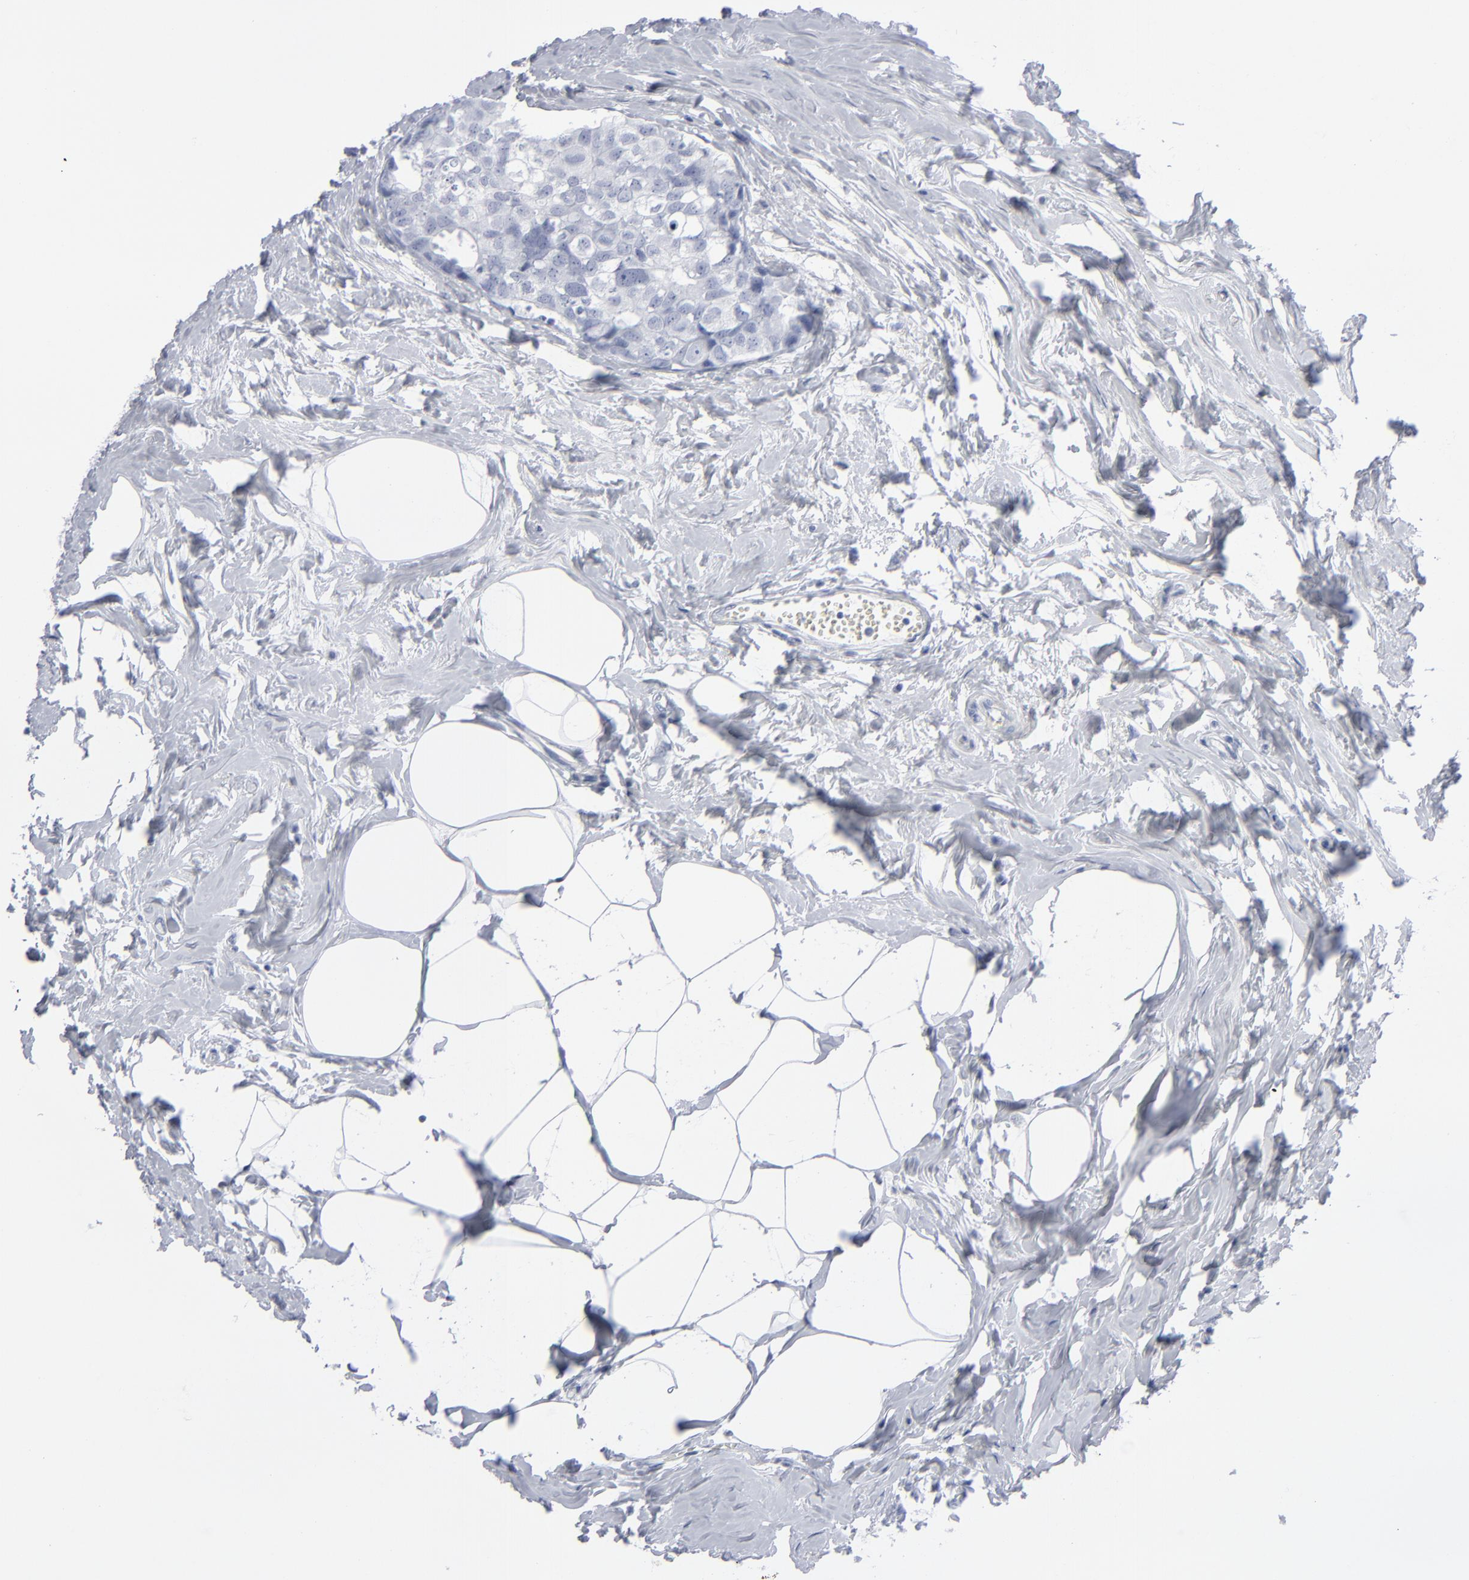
{"staining": {"intensity": "negative", "quantity": "none", "location": "none"}, "tissue": "breast cancer", "cell_type": "Tumor cells", "image_type": "cancer", "snomed": [{"axis": "morphology", "description": "Normal tissue, NOS"}, {"axis": "morphology", "description": "Duct carcinoma"}, {"axis": "topography", "description": "Breast"}], "caption": "Immunohistochemistry (IHC) micrograph of neoplastic tissue: intraductal carcinoma (breast) stained with DAB reveals no significant protein positivity in tumor cells. Nuclei are stained in blue.", "gene": "MSLN", "patient": {"sex": "female", "age": 50}}